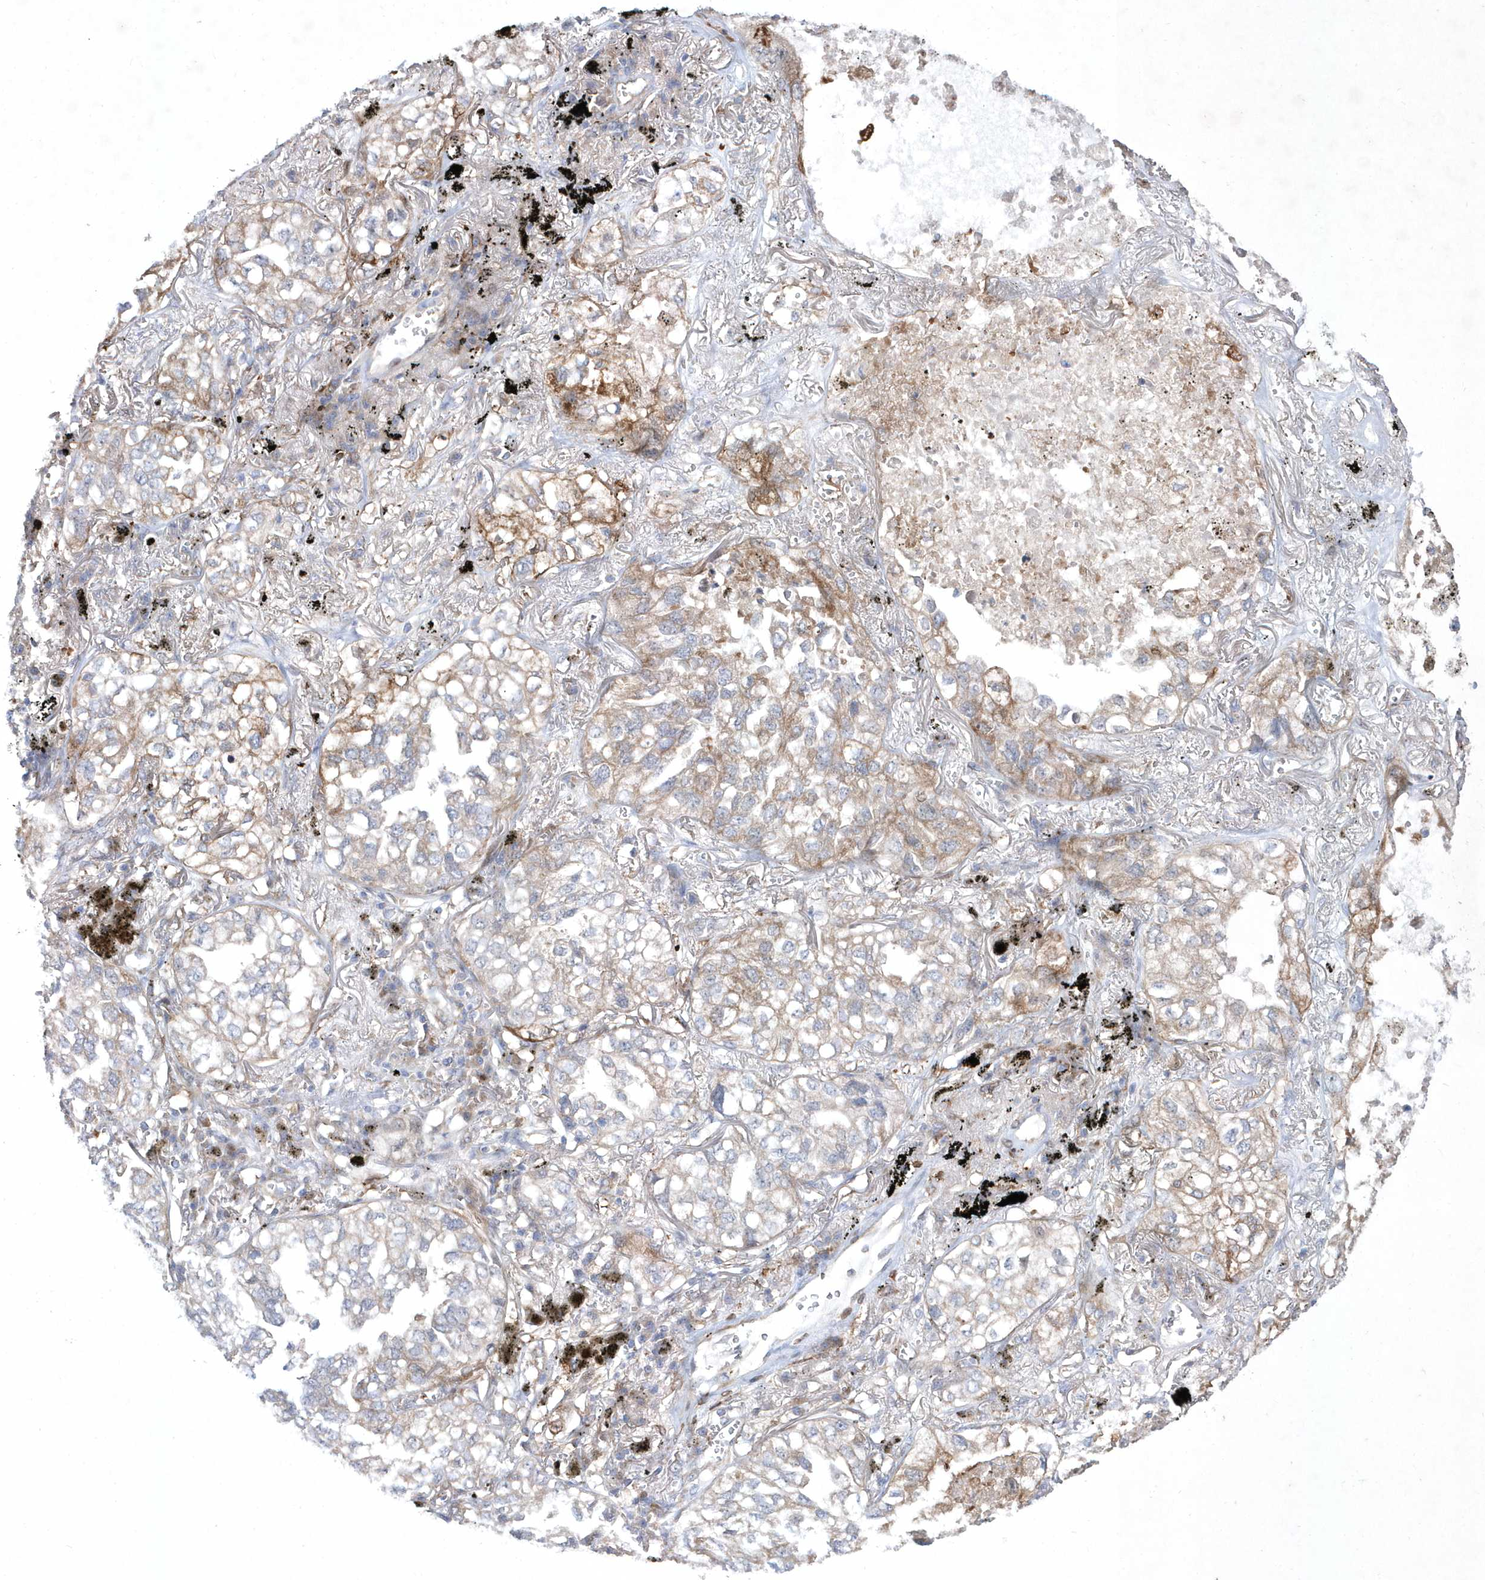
{"staining": {"intensity": "weak", "quantity": "25%-75%", "location": "cytoplasmic/membranous"}, "tissue": "lung cancer", "cell_type": "Tumor cells", "image_type": "cancer", "snomed": [{"axis": "morphology", "description": "Adenocarcinoma, NOS"}, {"axis": "topography", "description": "Lung"}], "caption": "Immunohistochemistry photomicrograph of neoplastic tissue: human lung cancer (adenocarcinoma) stained using immunohistochemistry reveals low levels of weak protein expression localized specifically in the cytoplasmic/membranous of tumor cells, appearing as a cytoplasmic/membranous brown color.", "gene": "DSPP", "patient": {"sex": "male", "age": 65}}